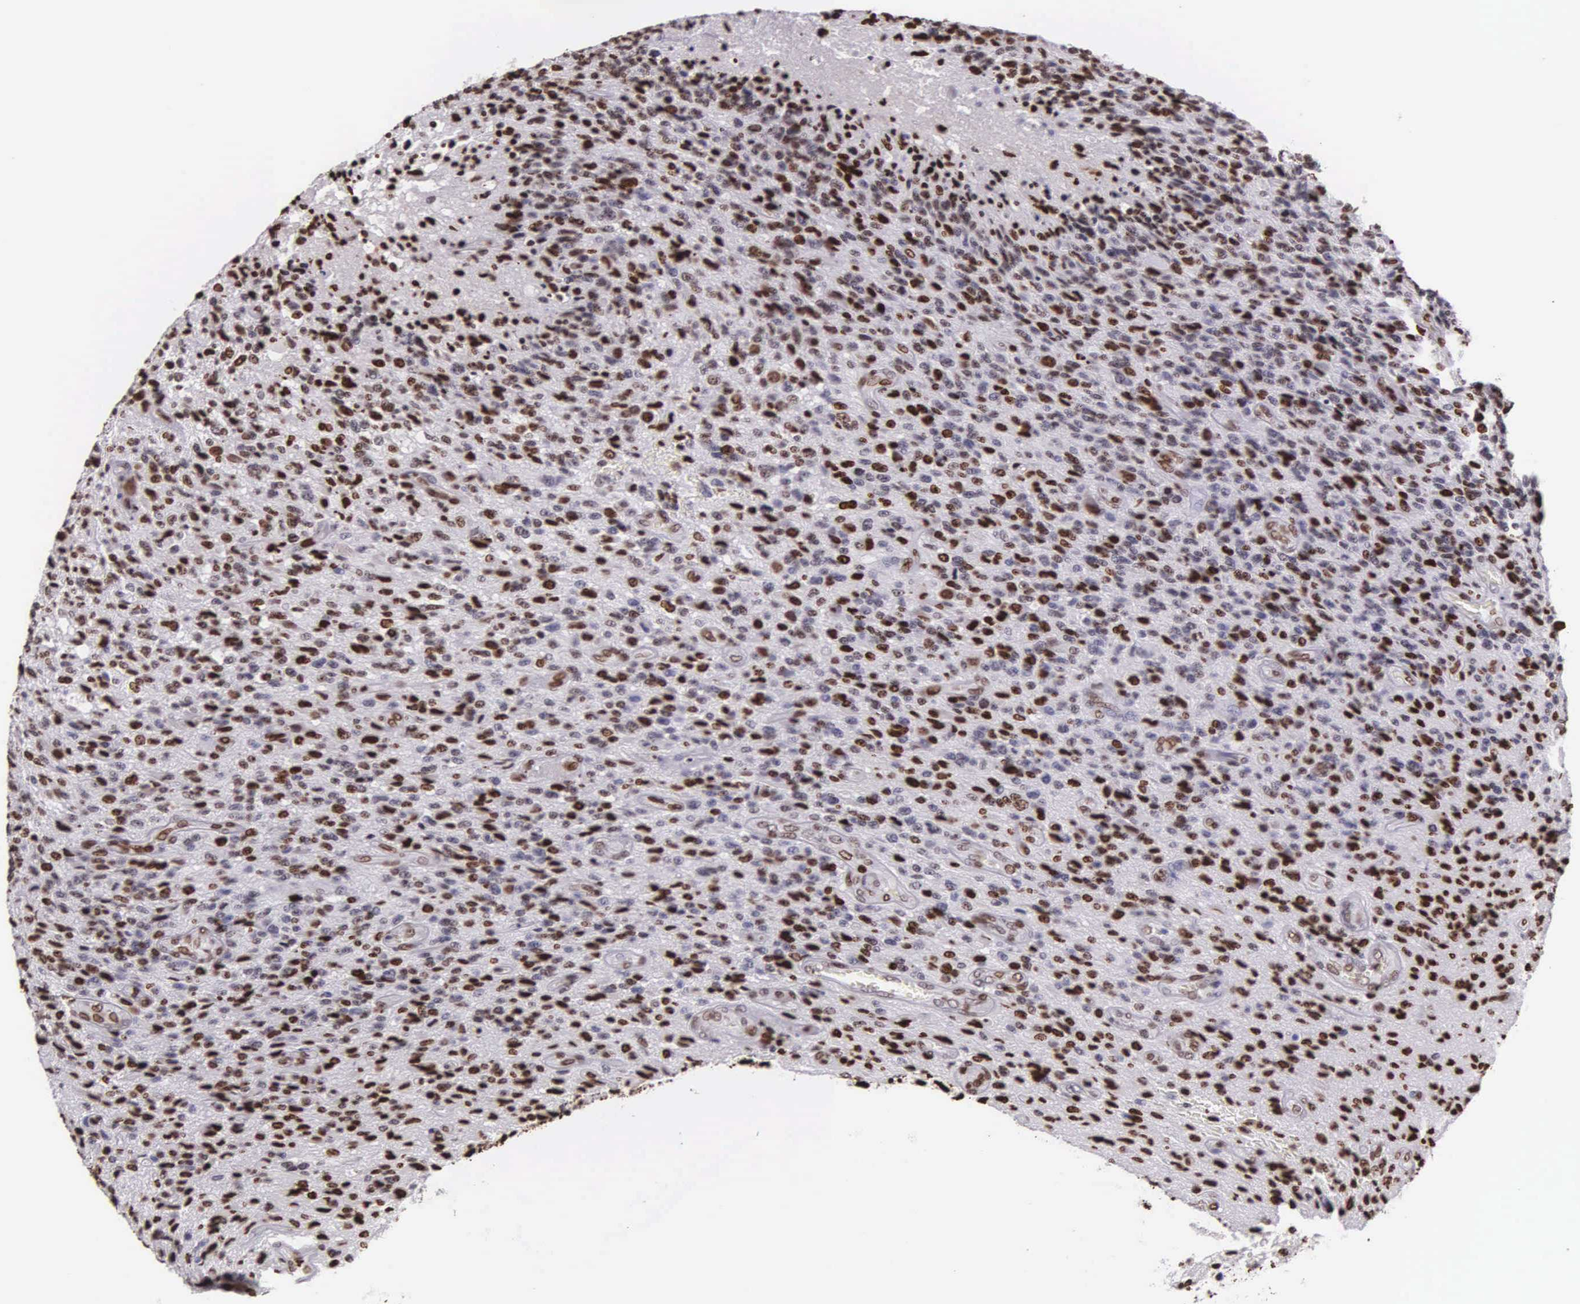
{"staining": {"intensity": "strong", "quantity": ">75%", "location": "nuclear"}, "tissue": "glioma", "cell_type": "Tumor cells", "image_type": "cancer", "snomed": [{"axis": "morphology", "description": "Glioma, malignant, High grade"}, {"axis": "topography", "description": "Brain"}], "caption": "An image of glioma stained for a protein displays strong nuclear brown staining in tumor cells.", "gene": "H1-0", "patient": {"sex": "male", "age": 36}}